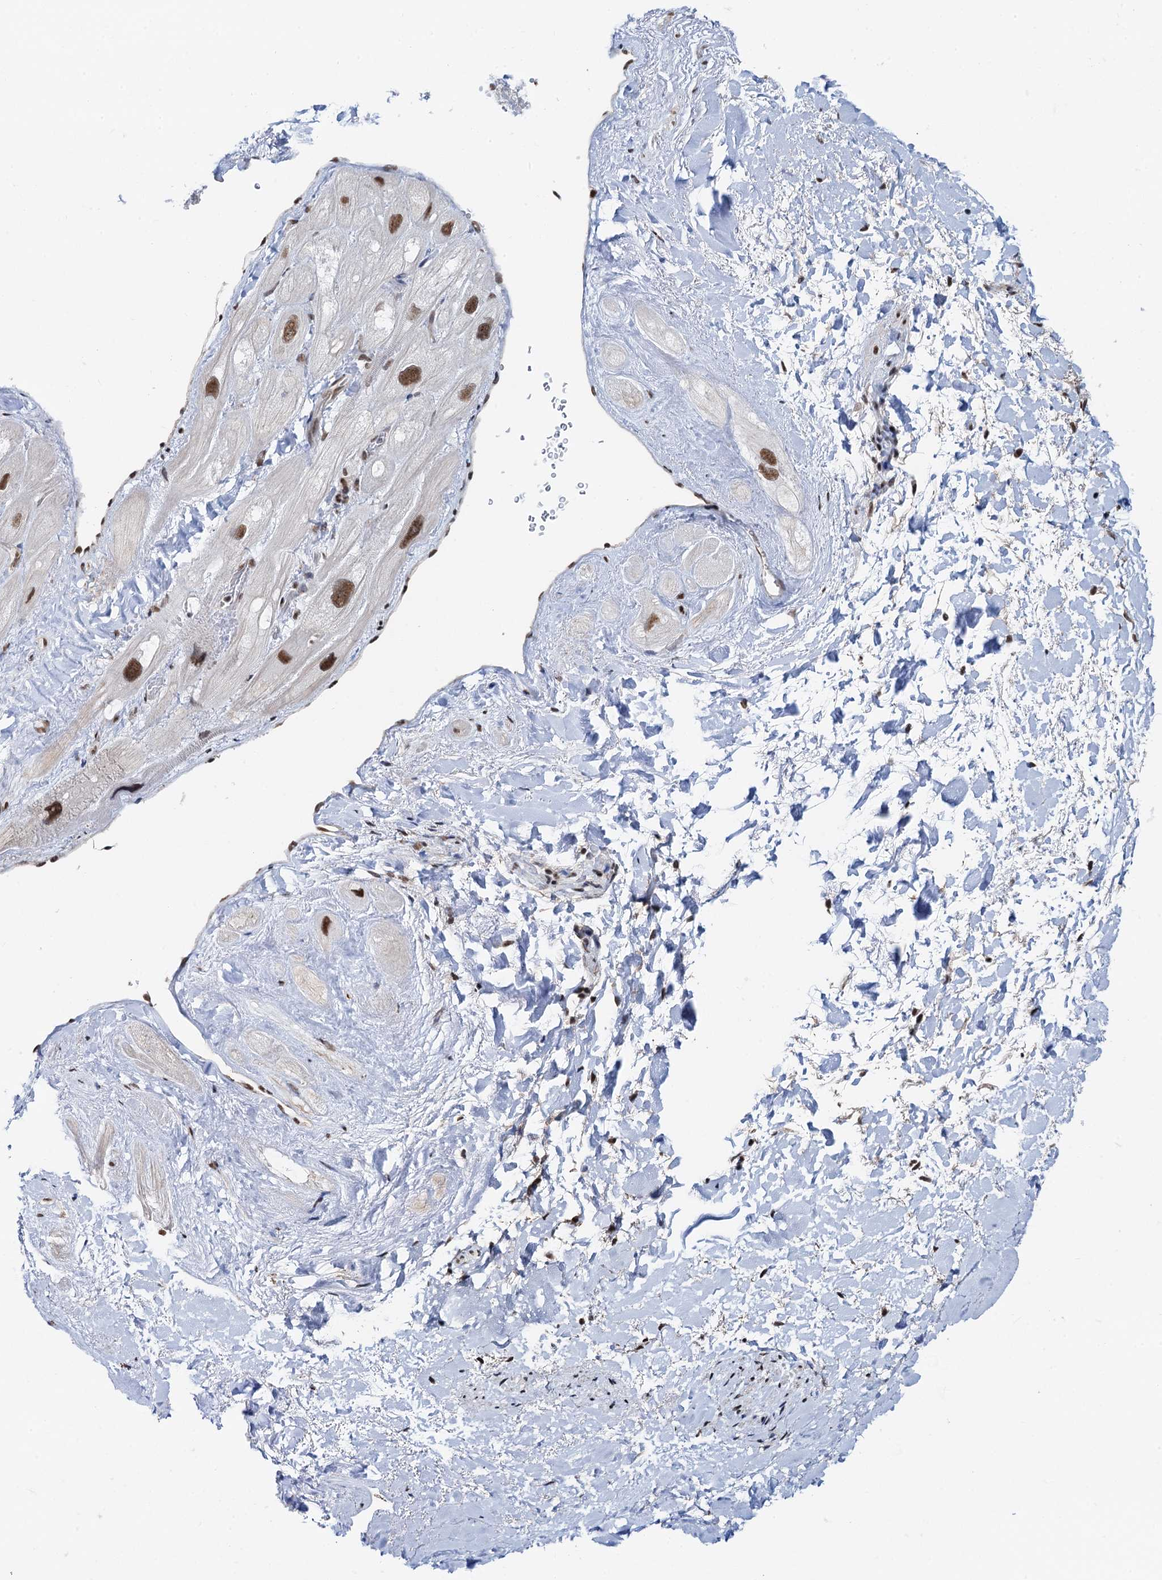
{"staining": {"intensity": "moderate", "quantity": "25%-75%", "location": "nuclear"}, "tissue": "heart muscle", "cell_type": "Cardiomyocytes", "image_type": "normal", "snomed": [{"axis": "morphology", "description": "Normal tissue, NOS"}, {"axis": "topography", "description": "Heart"}], "caption": "Normal heart muscle exhibits moderate nuclear expression in about 25%-75% of cardiomyocytes, visualized by immunohistochemistry. The staining was performed using DAB (3,3'-diaminobenzidine) to visualize the protein expression in brown, while the nuclei were stained in blue with hematoxylin (Magnification: 20x).", "gene": "ZNF609", "patient": {"sex": "male", "age": 49}}